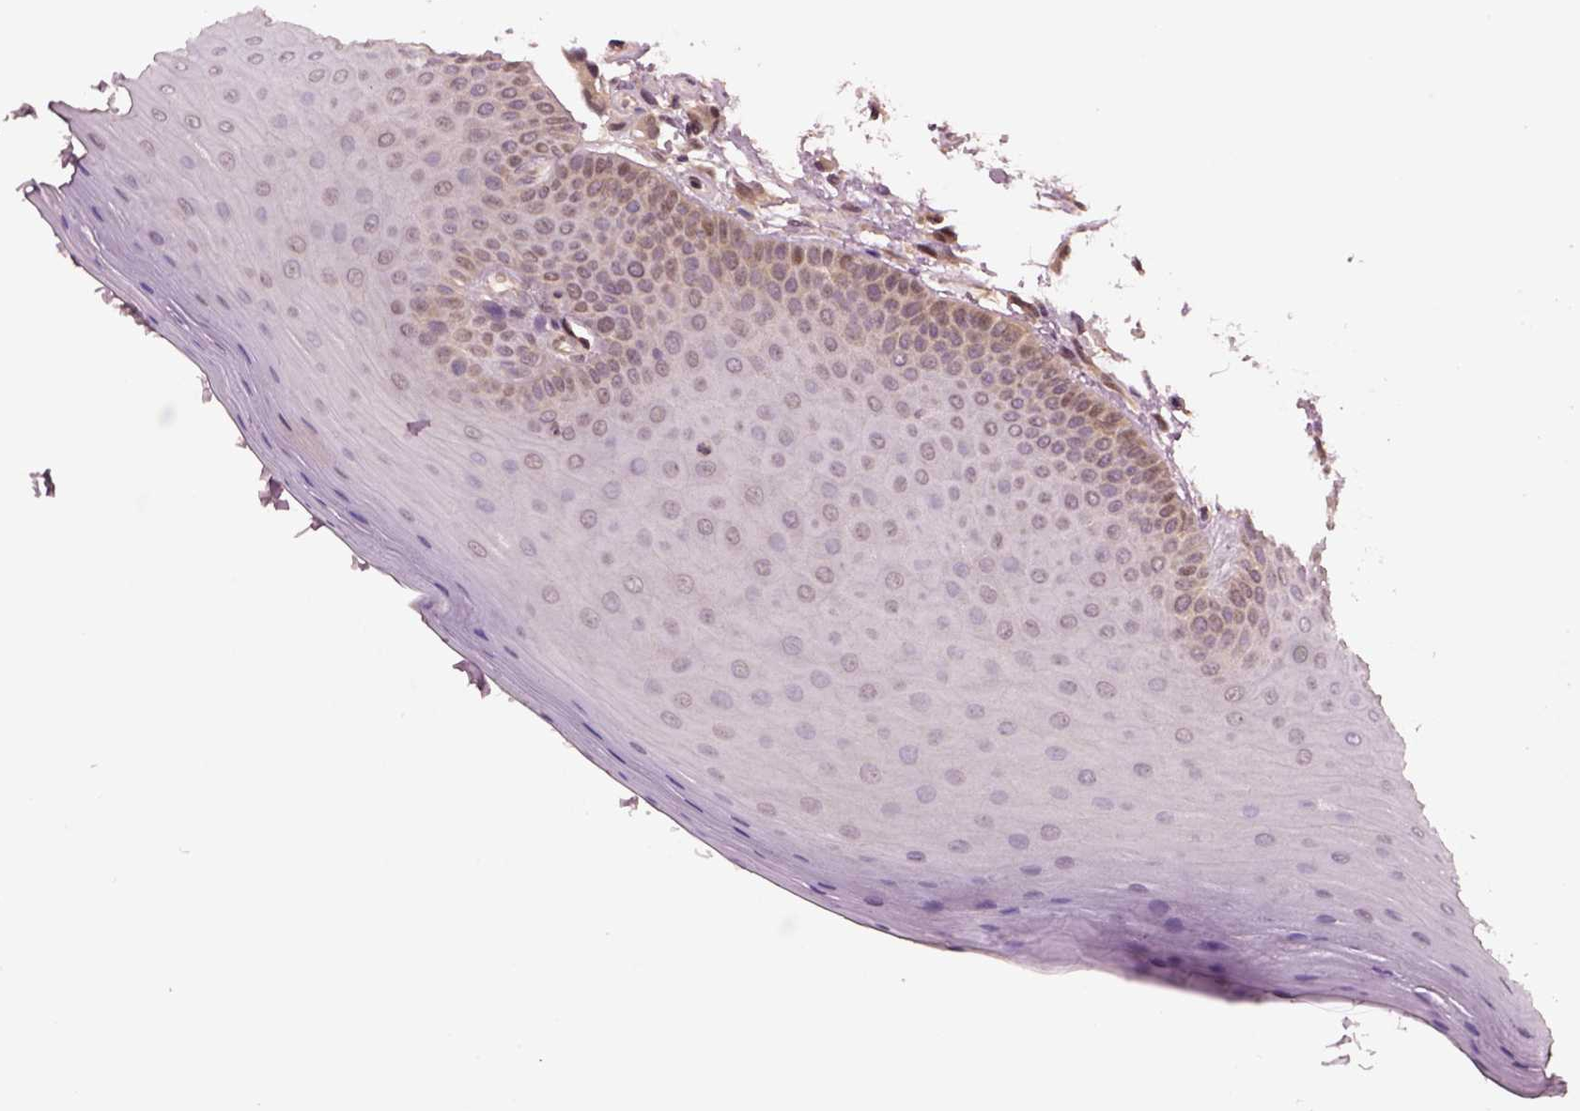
{"staining": {"intensity": "weak", "quantity": "<25%", "location": "cytoplasmic/membranous"}, "tissue": "oral mucosa", "cell_type": "Squamous epithelial cells", "image_type": "normal", "snomed": [{"axis": "morphology", "description": "Normal tissue, NOS"}, {"axis": "morphology", "description": "Normal morphology"}, {"axis": "topography", "description": "Oral tissue"}], "caption": "Immunohistochemical staining of normal oral mucosa reveals no significant staining in squamous epithelial cells.", "gene": "MTHFS", "patient": {"sex": "female", "age": 76}}